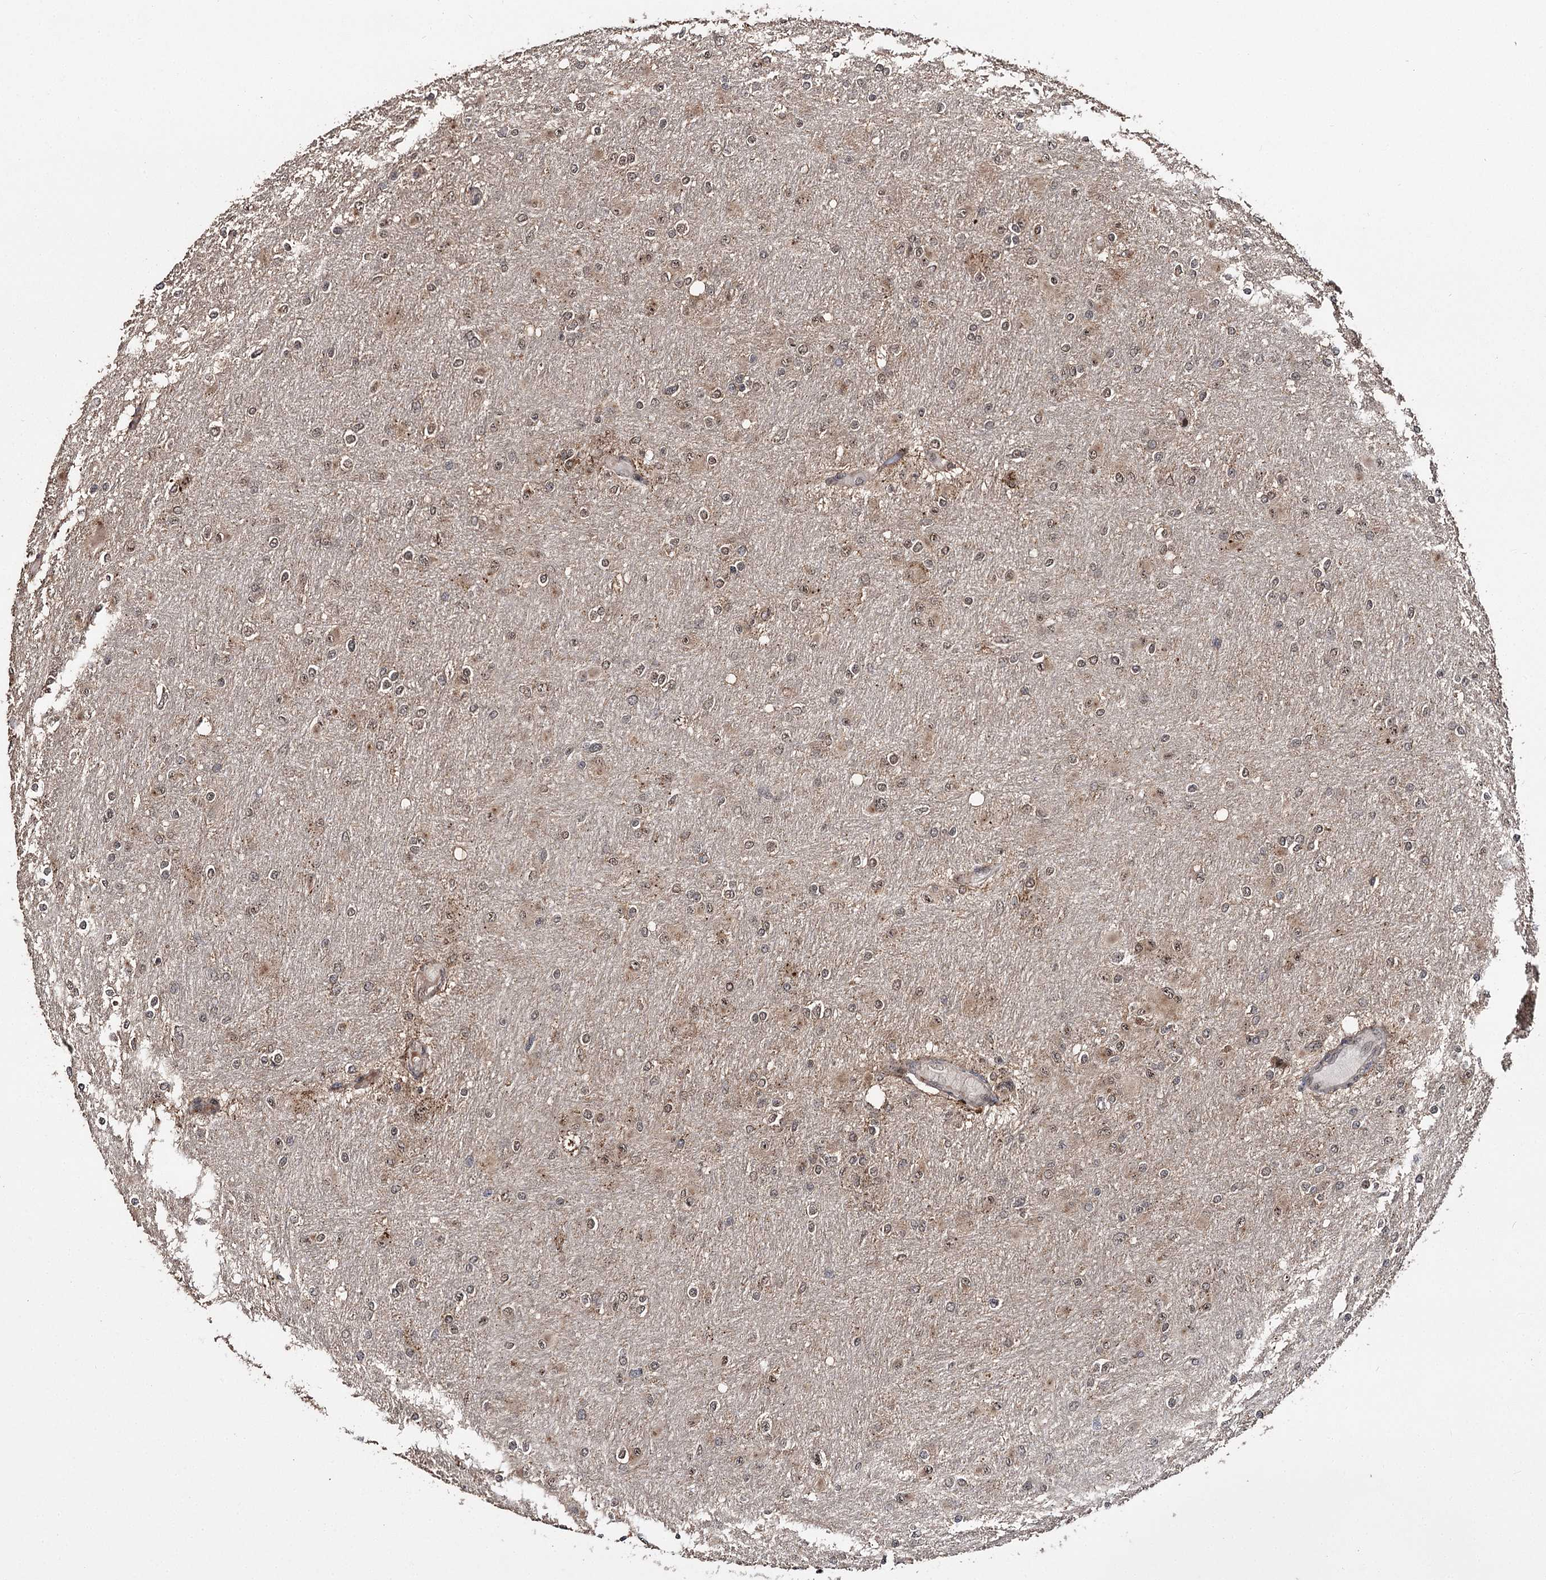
{"staining": {"intensity": "moderate", "quantity": ">75%", "location": "nuclear"}, "tissue": "glioma", "cell_type": "Tumor cells", "image_type": "cancer", "snomed": [{"axis": "morphology", "description": "Glioma, malignant, High grade"}, {"axis": "topography", "description": "Cerebral cortex"}], "caption": "Immunohistochemistry of malignant high-grade glioma demonstrates medium levels of moderate nuclear positivity in about >75% of tumor cells. Immunohistochemistry (ihc) stains the protein of interest in brown and the nuclei are stained blue.", "gene": "MKNK2", "patient": {"sex": "female", "age": 36}}